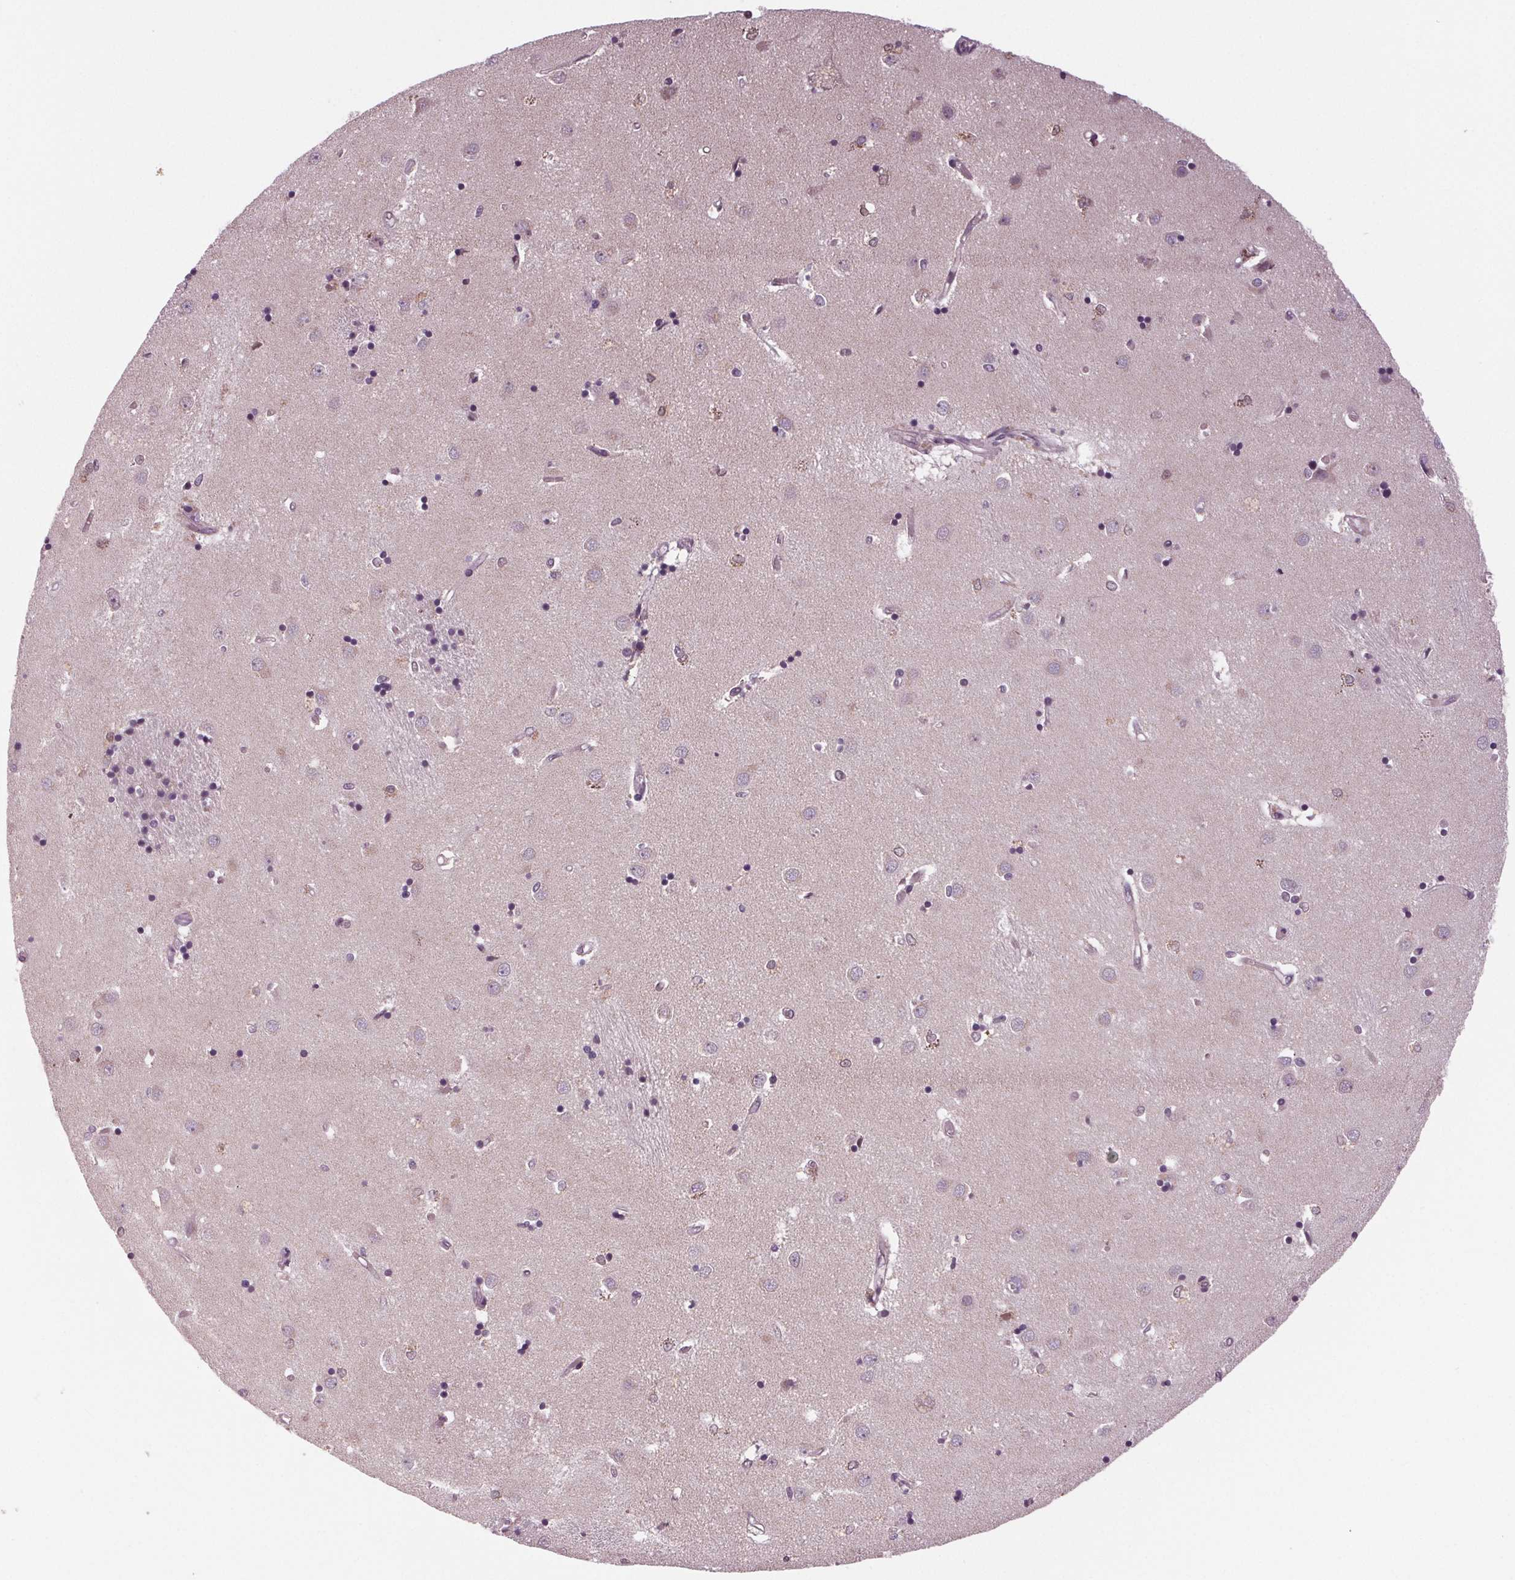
{"staining": {"intensity": "negative", "quantity": "none", "location": "none"}, "tissue": "caudate", "cell_type": "Glial cells", "image_type": "normal", "snomed": [{"axis": "morphology", "description": "Normal tissue, NOS"}, {"axis": "topography", "description": "Lateral ventricle wall"}], "caption": "Immunohistochemistry (IHC) photomicrograph of unremarkable caudate: human caudate stained with DAB shows no significant protein staining in glial cells. Brightfield microscopy of IHC stained with DAB (brown) and hematoxylin (blue), captured at high magnification.", "gene": "STAT3", "patient": {"sex": "male", "age": 54}}